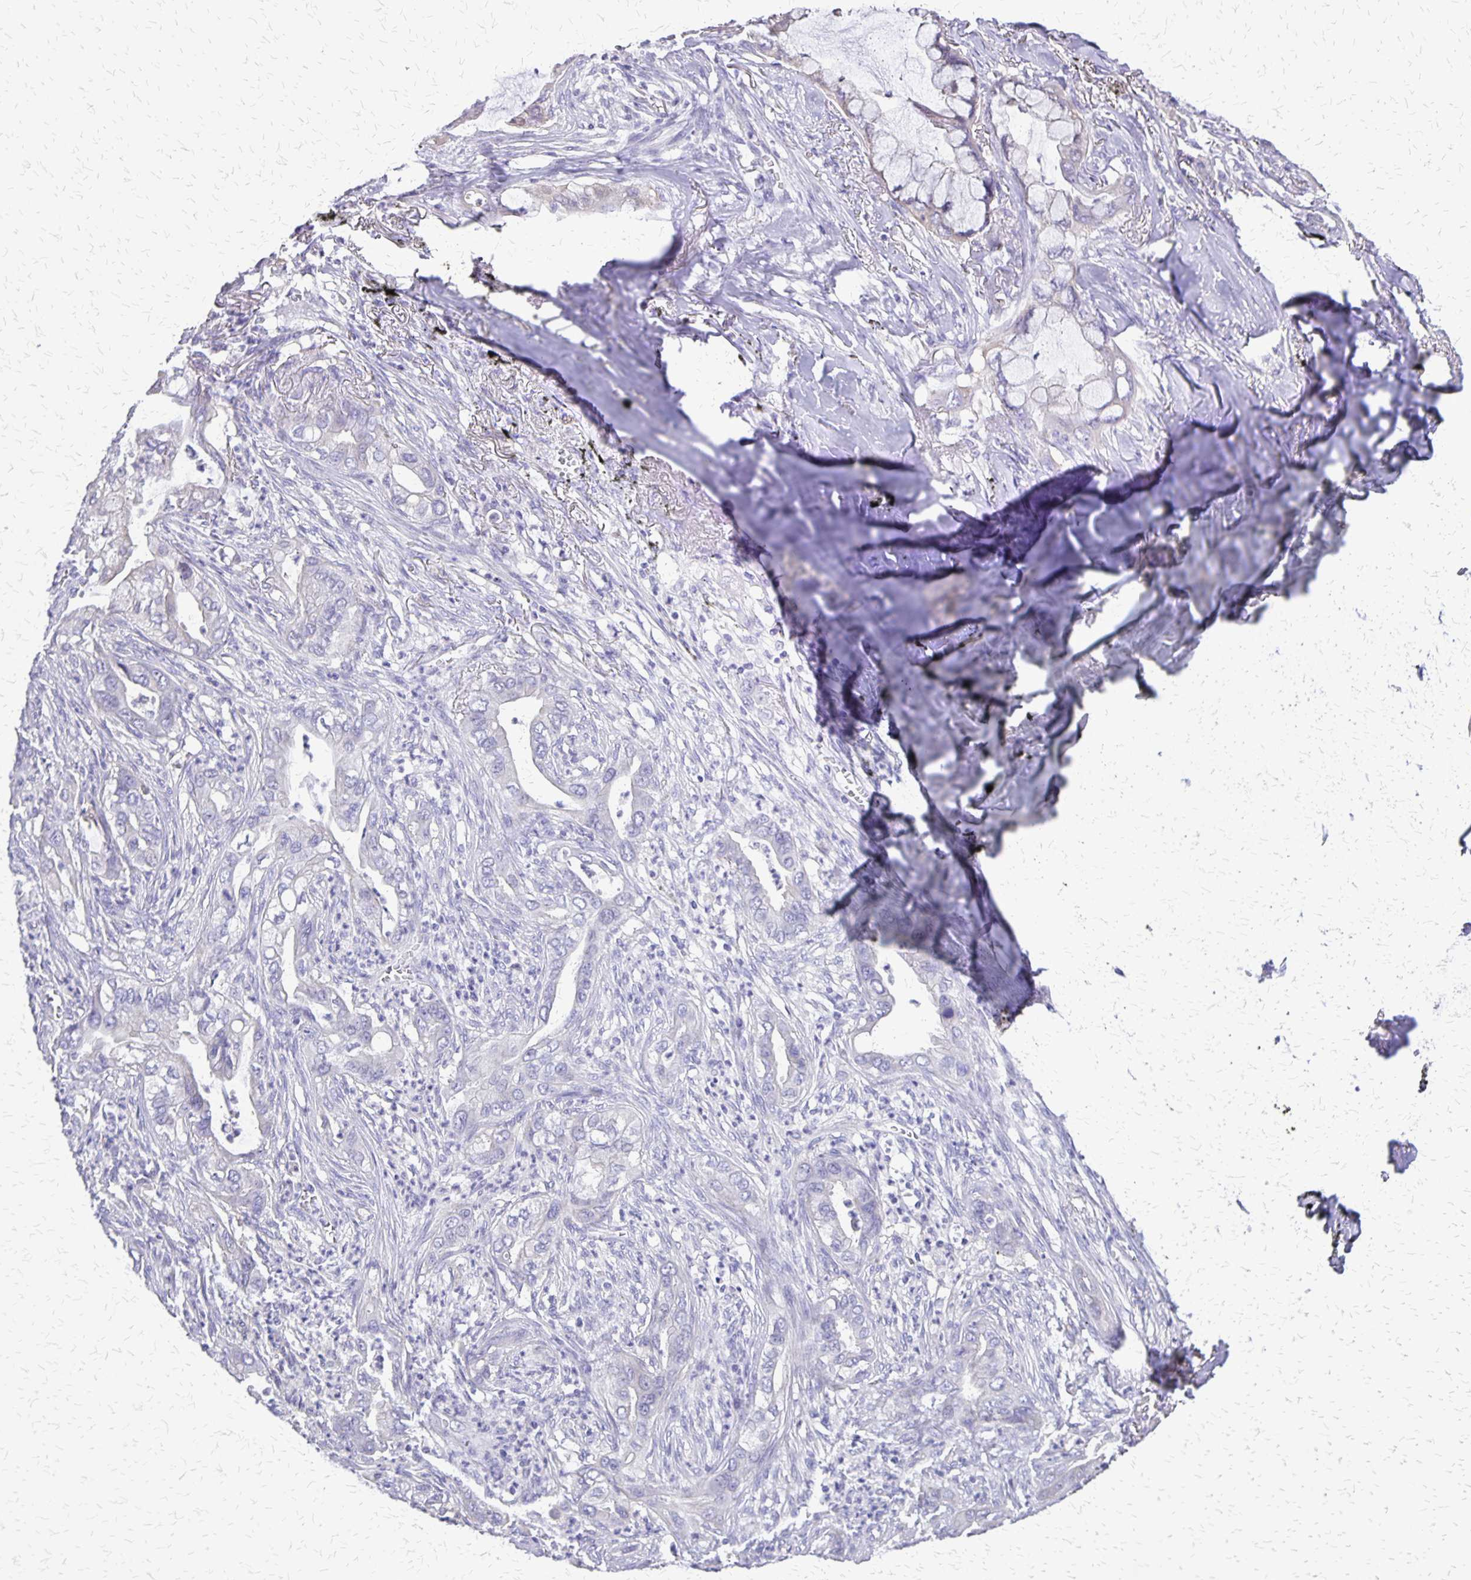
{"staining": {"intensity": "negative", "quantity": "none", "location": "none"}, "tissue": "lung cancer", "cell_type": "Tumor cells", "image_type": "cancer", "snomed": [{"axis": "morphology", "description": "Adenocarcinoma, NOS"}, {"axis": "topography", "description": "Lung"}], "caption": "IHC histopathology image of human adenocarcinoma (lung) stained for a protein (brown), which shows no staining in tumor cells.", "gene": "SI", "patient": {"sex": "male", "age": 65}}